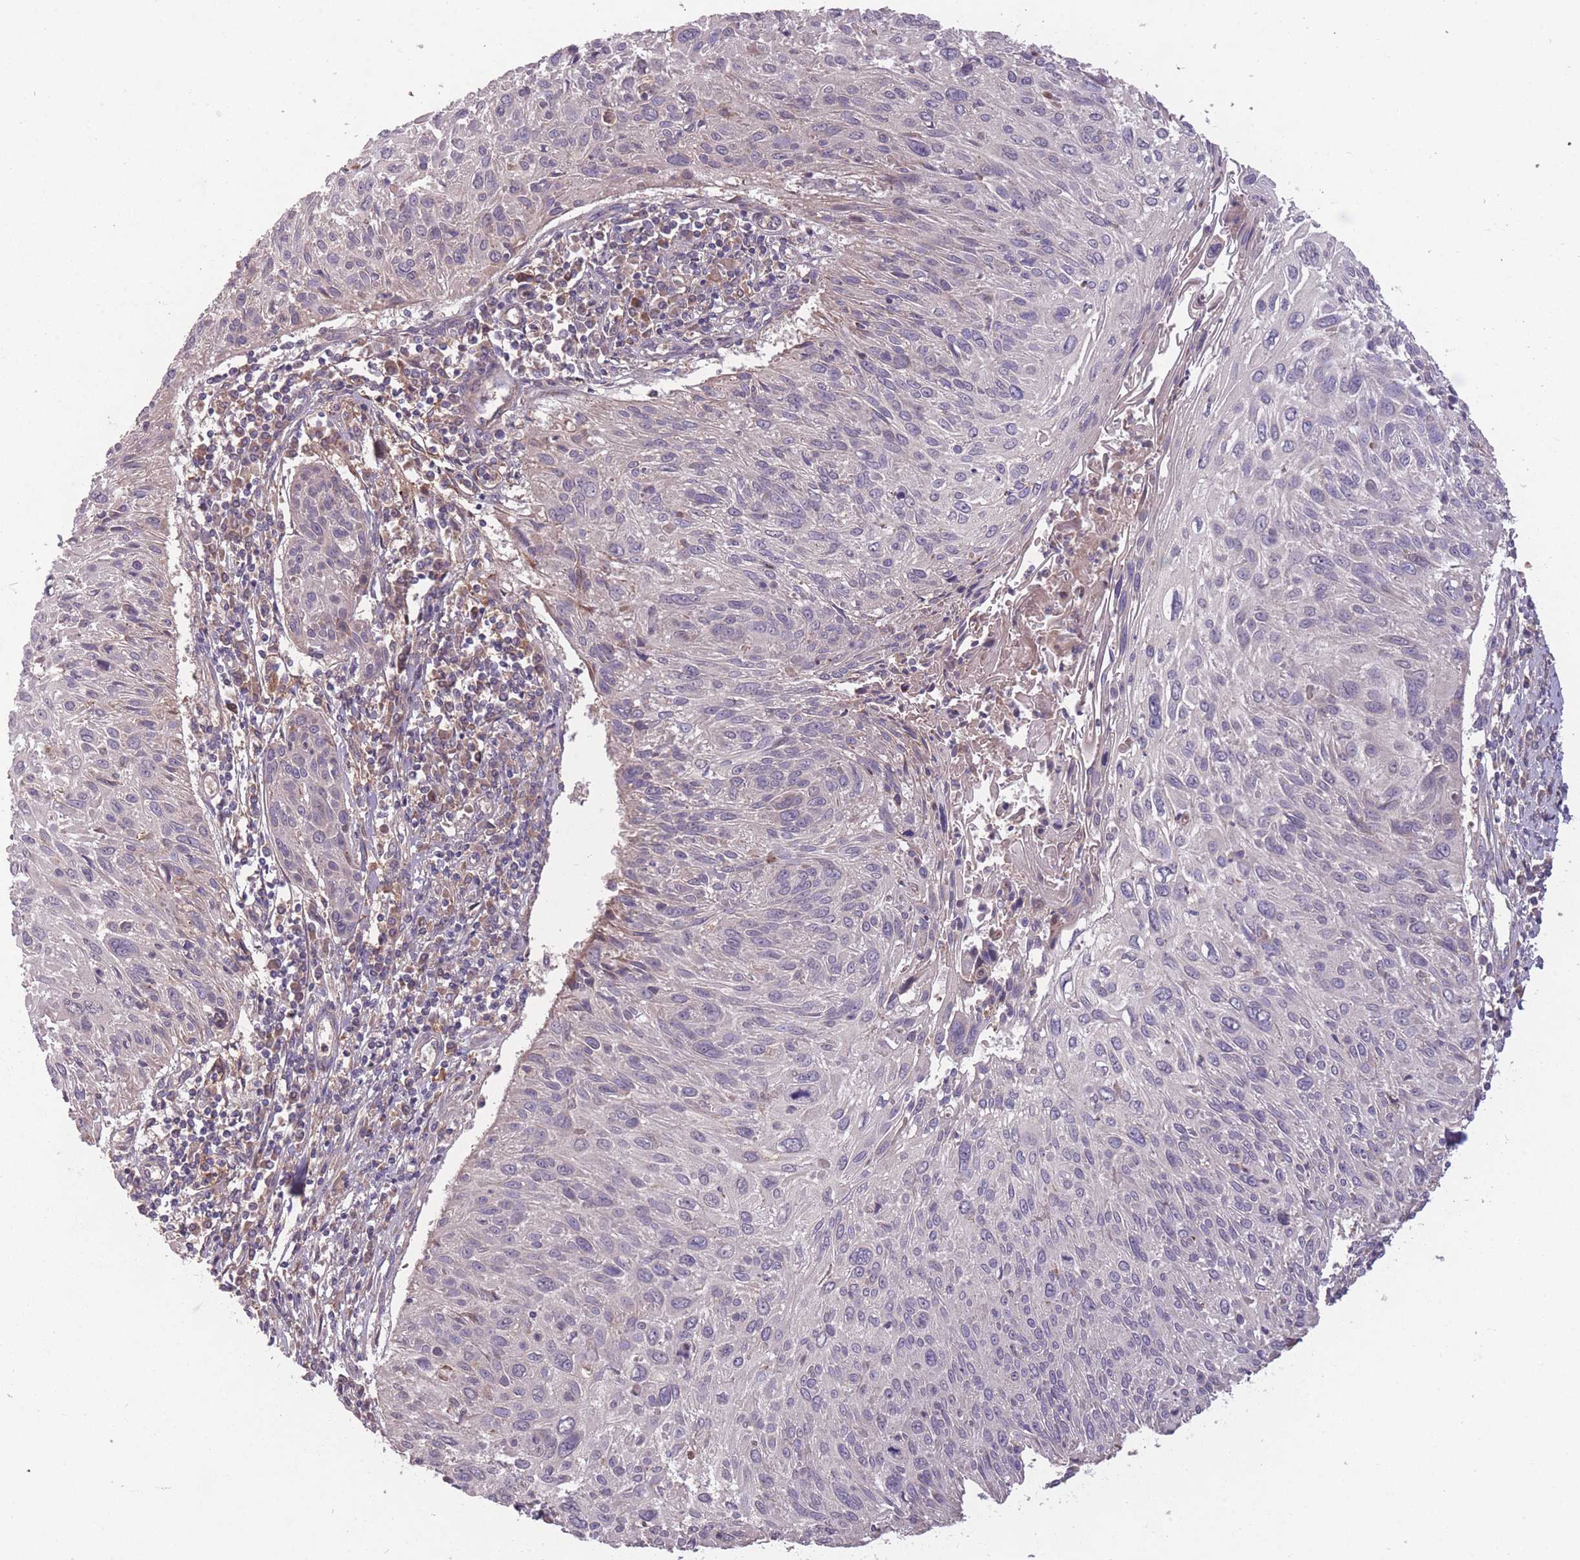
{"staining": {"intensity": "negative", "quantity": "none", "location": "none"}, "tissue": "cervical cancer", "cell_type": "Tumor cells", "image_type": "cancer", "snomed": [{"axis": "morphology", "description": "Squamous cell carcinoma, NOS"}, {"axis": "topography", "description": "Cervix"}], "caption": "The photomicrograph reveals no staining of tumor cells in cervical cancer (squamous cell carcinoma).", "gene": "OR2V2", "patient": {"sex": "female", "age": 51}}